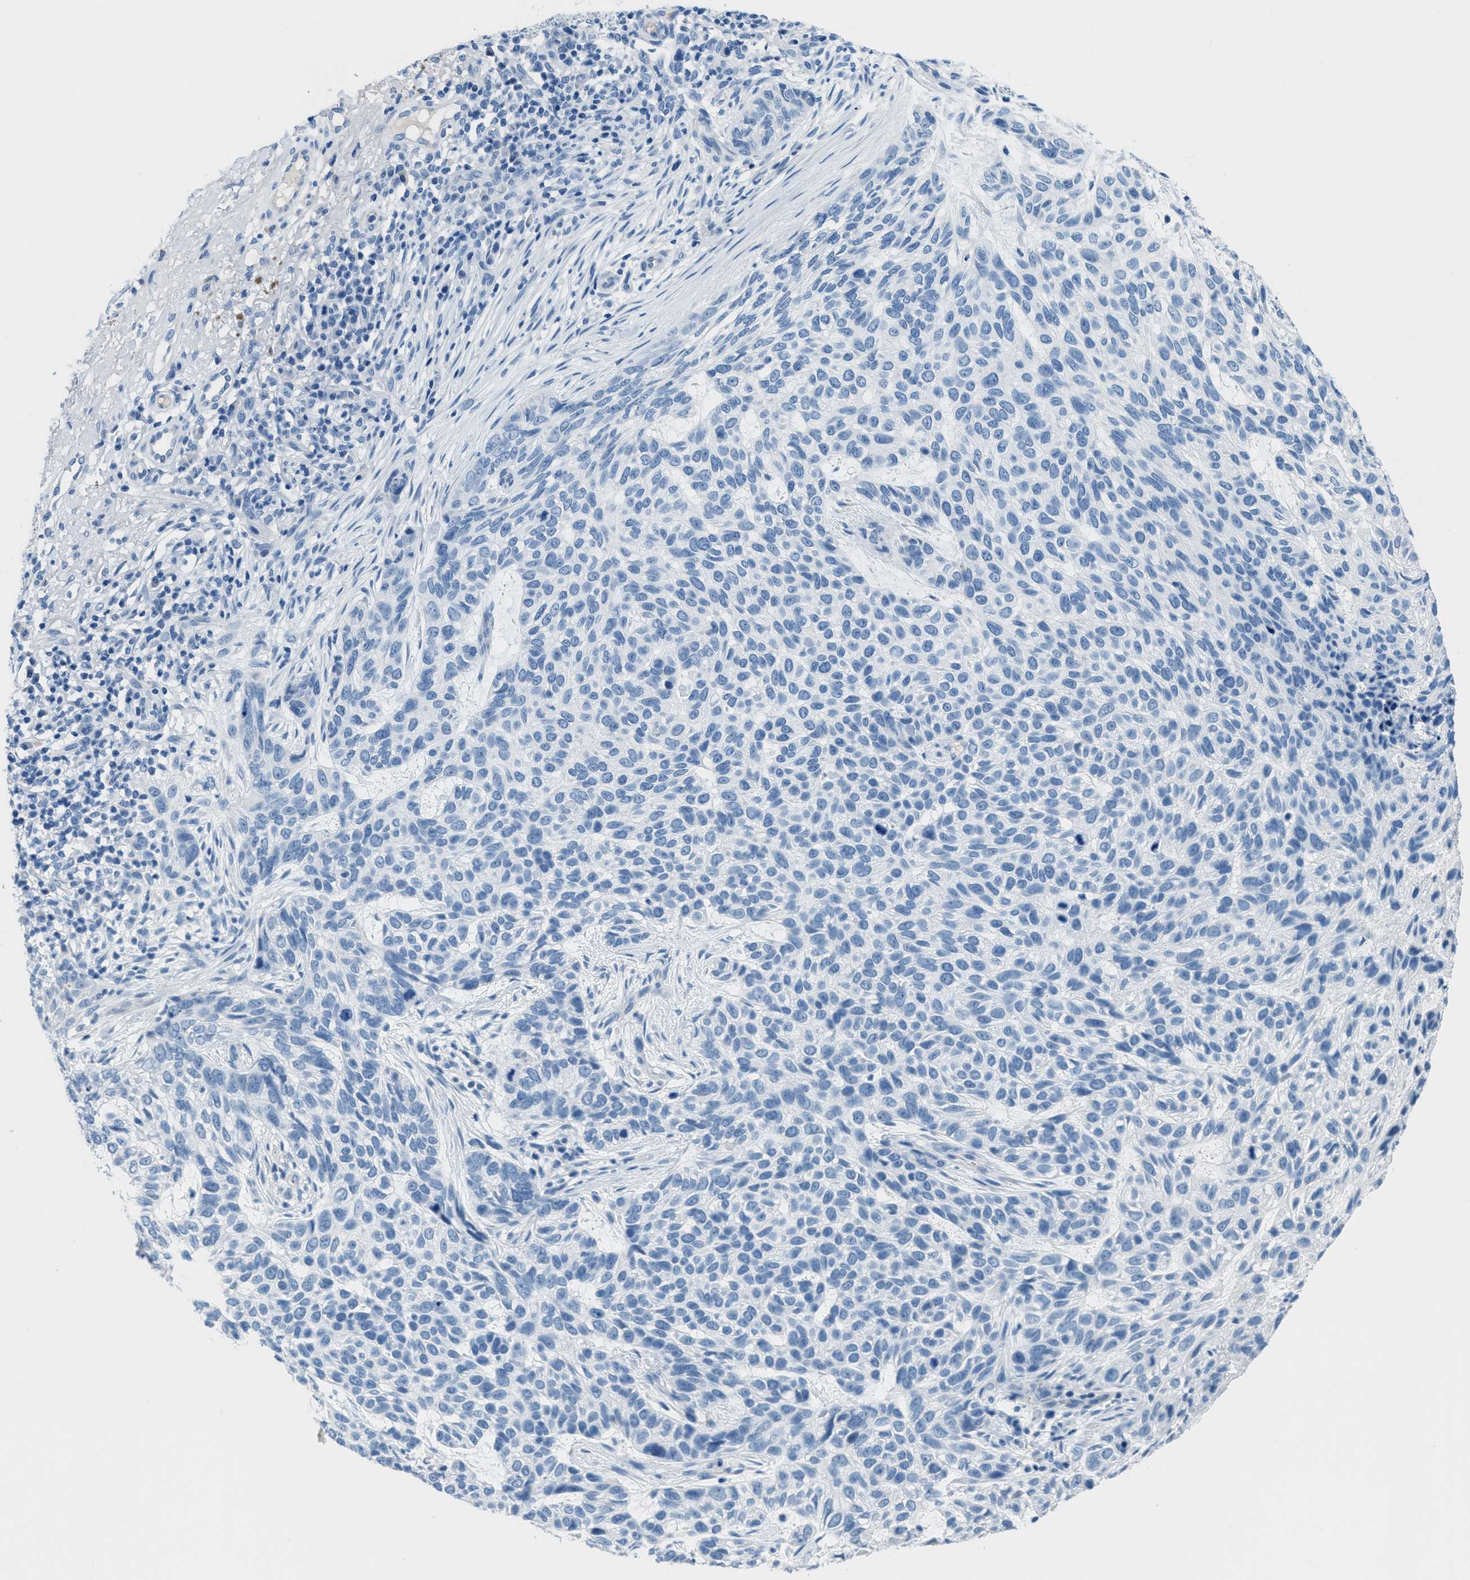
{"staining": {"intensity": "negative", "quantity": "none", "location": "none"}, "tissue": "skin cancer", "cell_type": "Tumor cells", "image_type": "cancer", "snomed": [{"axis": "morphology", "description": "Normal tissue, NOS"}, {"axis": "morphology", "description": "Basal cell carcinoma"}, {"axis": "topography", "description": "Skin"}], "caption": "Tumor cells show no significant protein staining in basal cell carcinoma (skin).", "gene": "MGARP", "patient": {"sex": "male", "age": 79}}